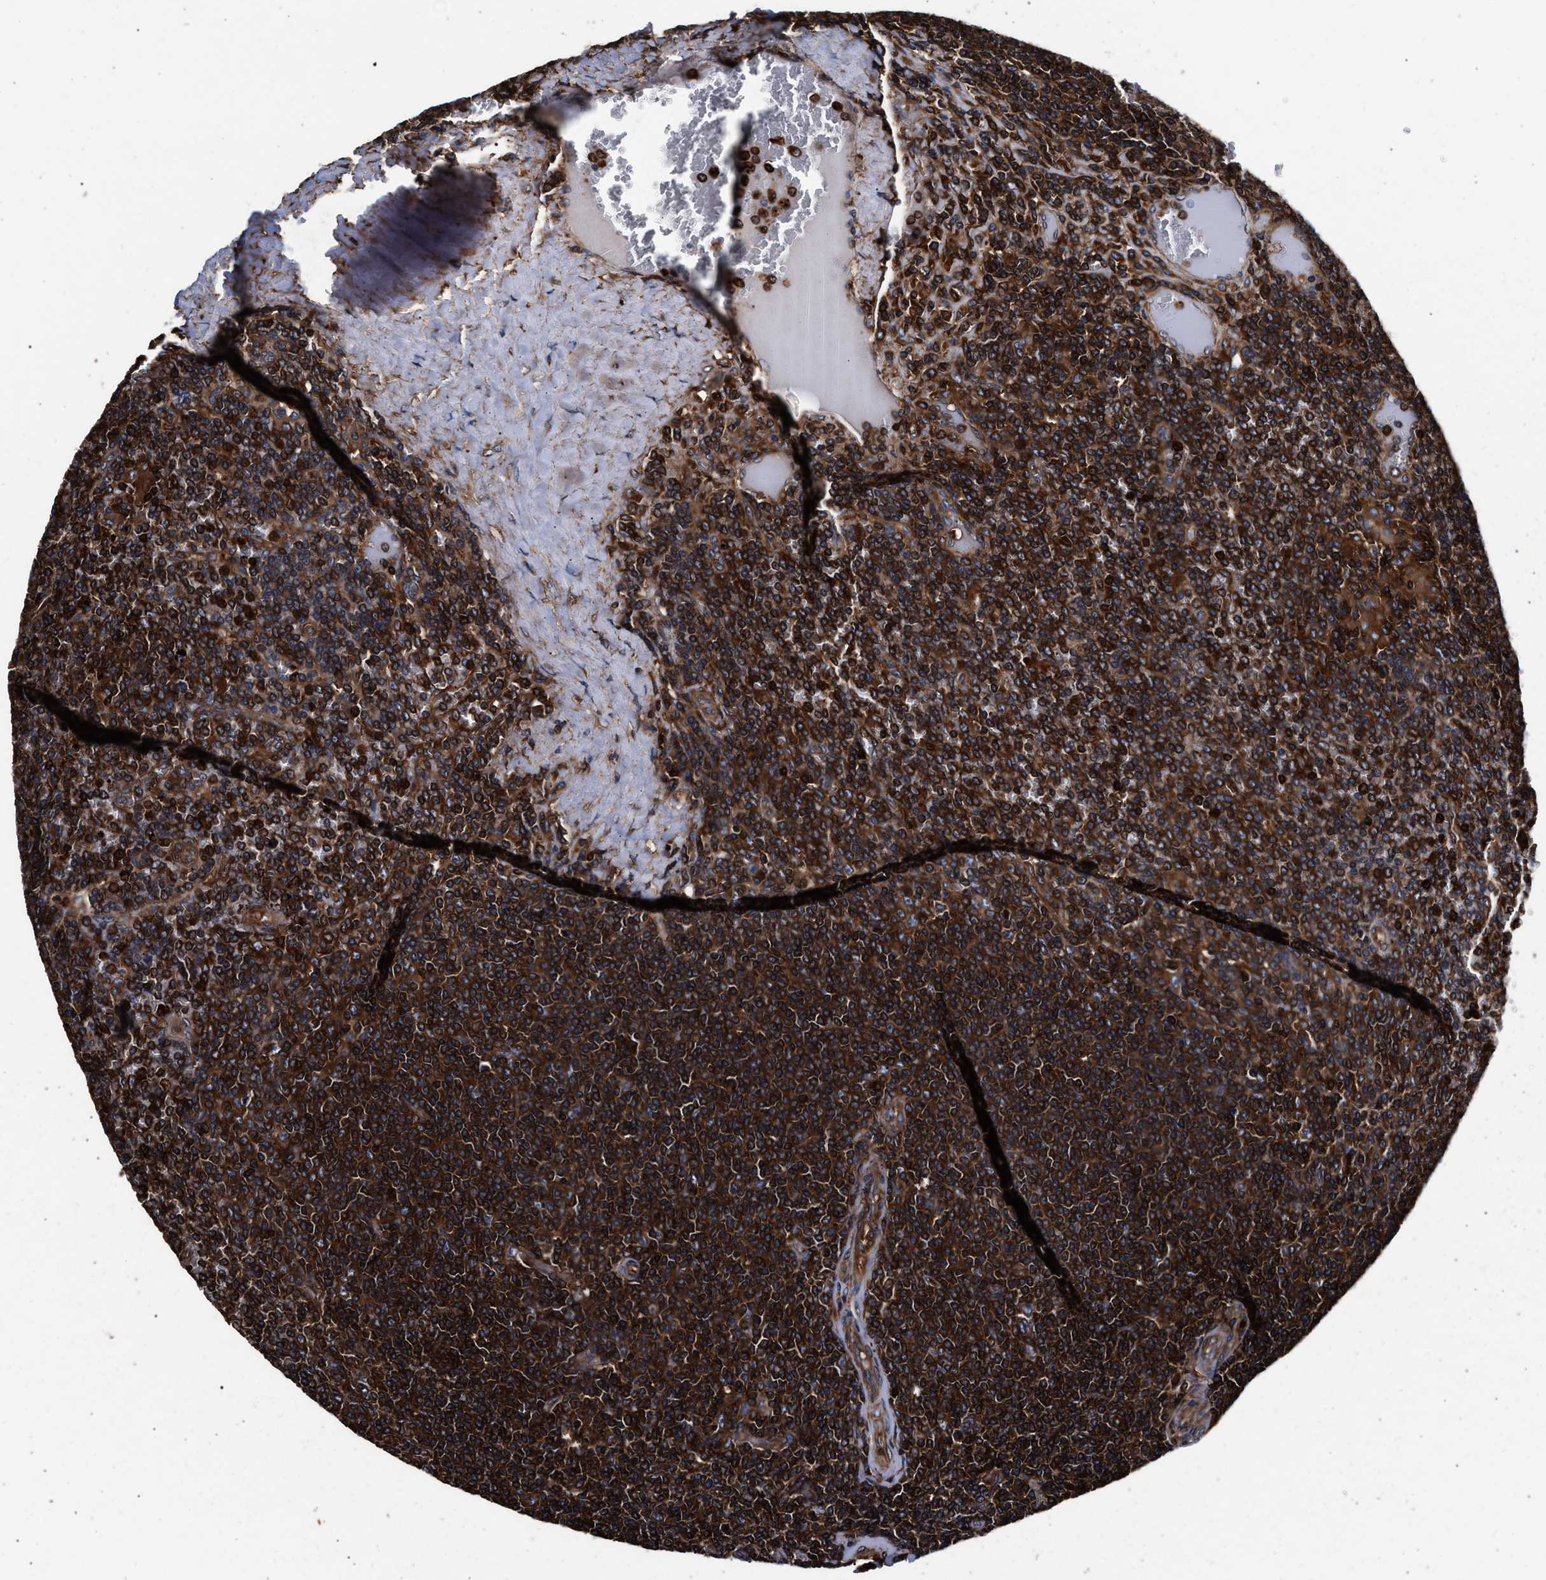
{"staining": {"intensity": "strong", "quantity": ">75%", "location": "cytoplasmic/membranous"}, "tissue": "lymphoma", "cell_type": "Tumor cells", "image_type": "cancer", "snomed": [{"axis": "morphology", "description": "Malignant lymphoma, non-Hodgkin's type, Low grade"}, {"axis": "topography", "description": "Spleen"}], "caption": "A brown stain highlights strong cytoplasmic/membranous positivity of a protein in lymphoma tumor cells.", "gene": "KYAT1", "patient": {"sex": "female", "age": 19}}